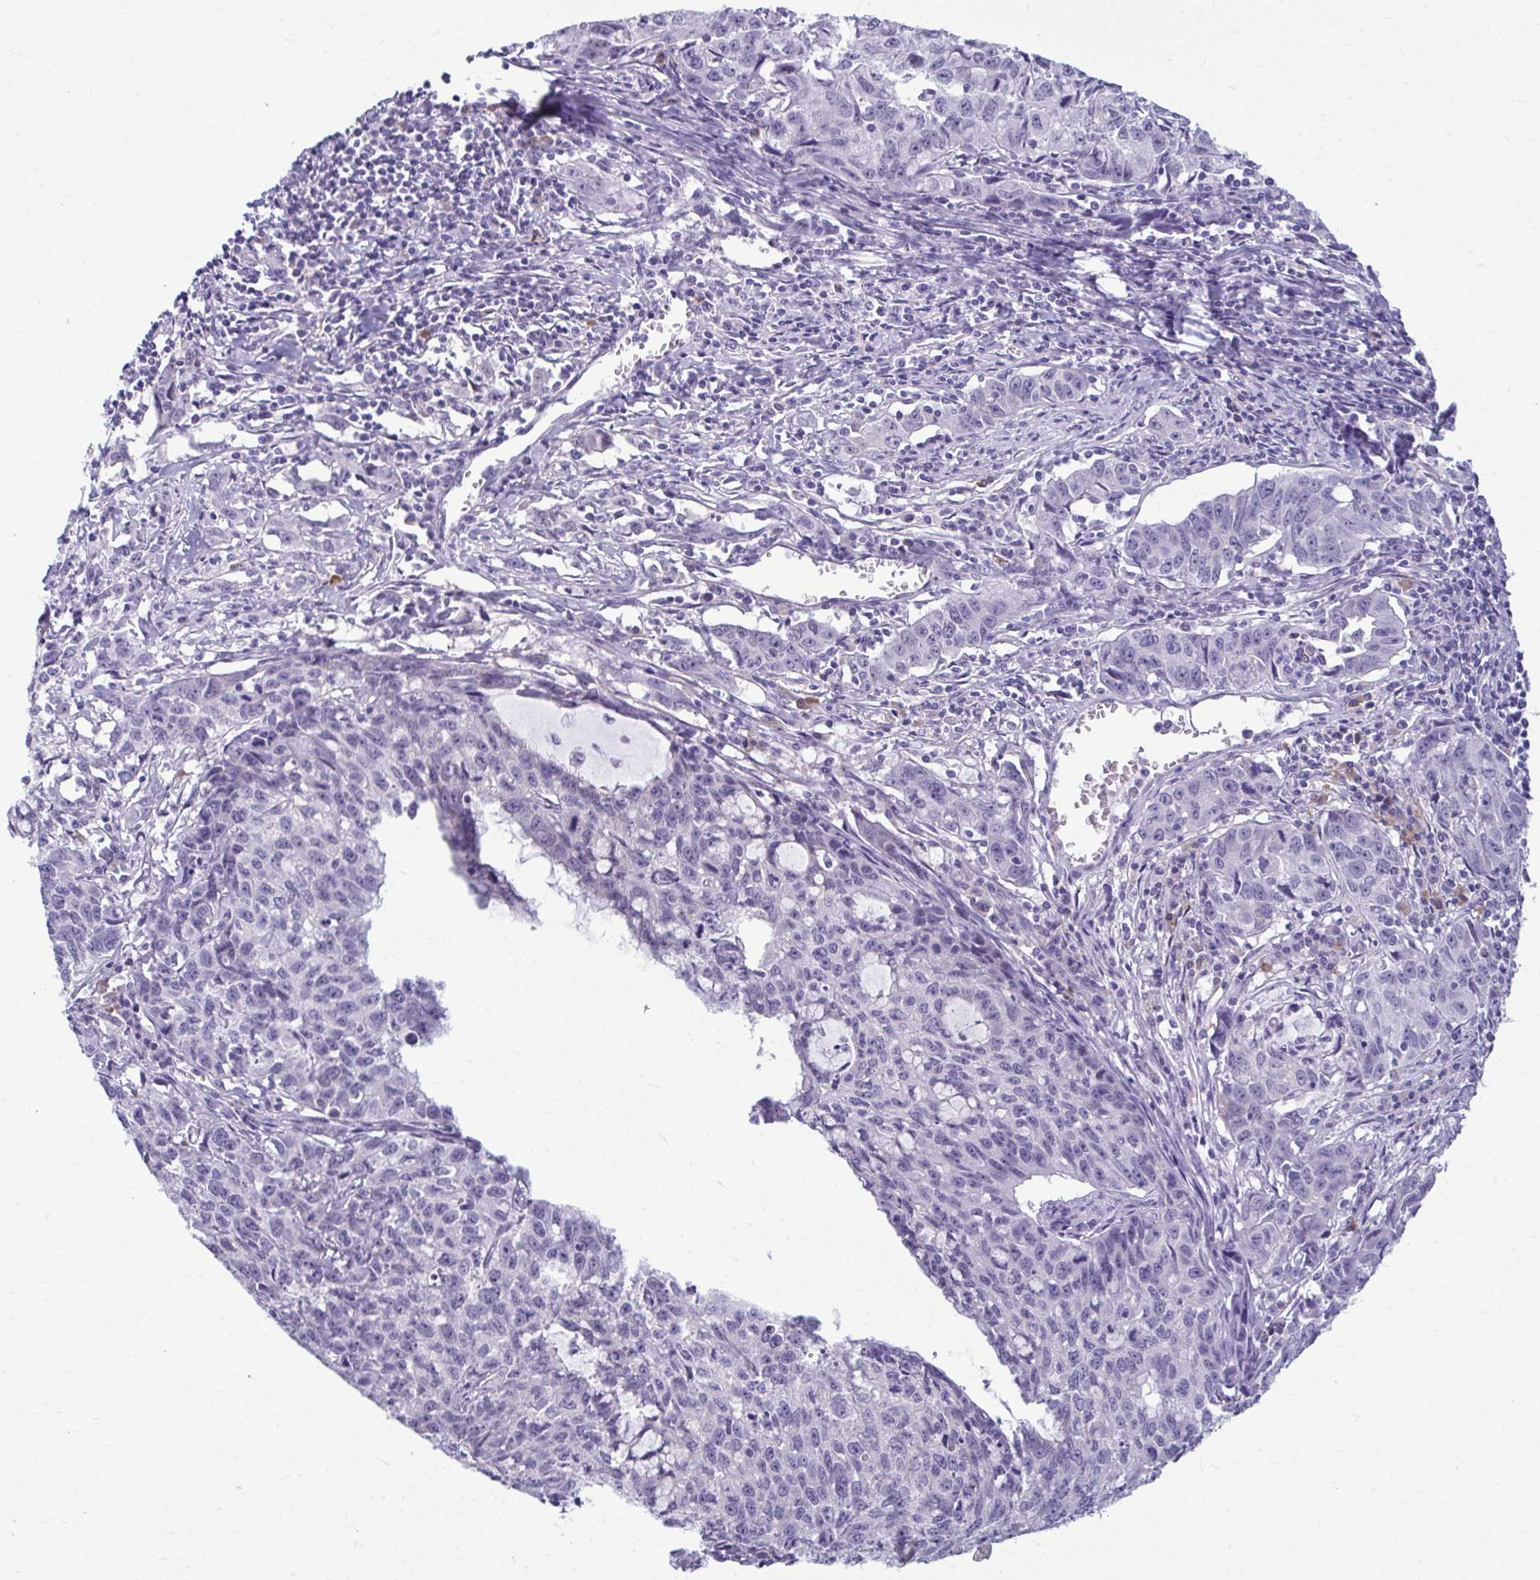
{"staining": {"intensity": "negative", "quantity": "none", "location": "none"}, "tissue": "cervical cancer", "cell_type": "Tumor cells", "image_type": "cancer", "snomed": [{"axis": "morphology", "description": "Squamous cell carcinoma, NOS"}, {"axis": "topography", "description": "Cervix"}], "caption": "Human cervical cancer stained for a protein using immunohistochemistry exhibits no positivity in tumor cells.", "gene": "SERPINI1", "patient": {"sex": "female", "age": 28}}